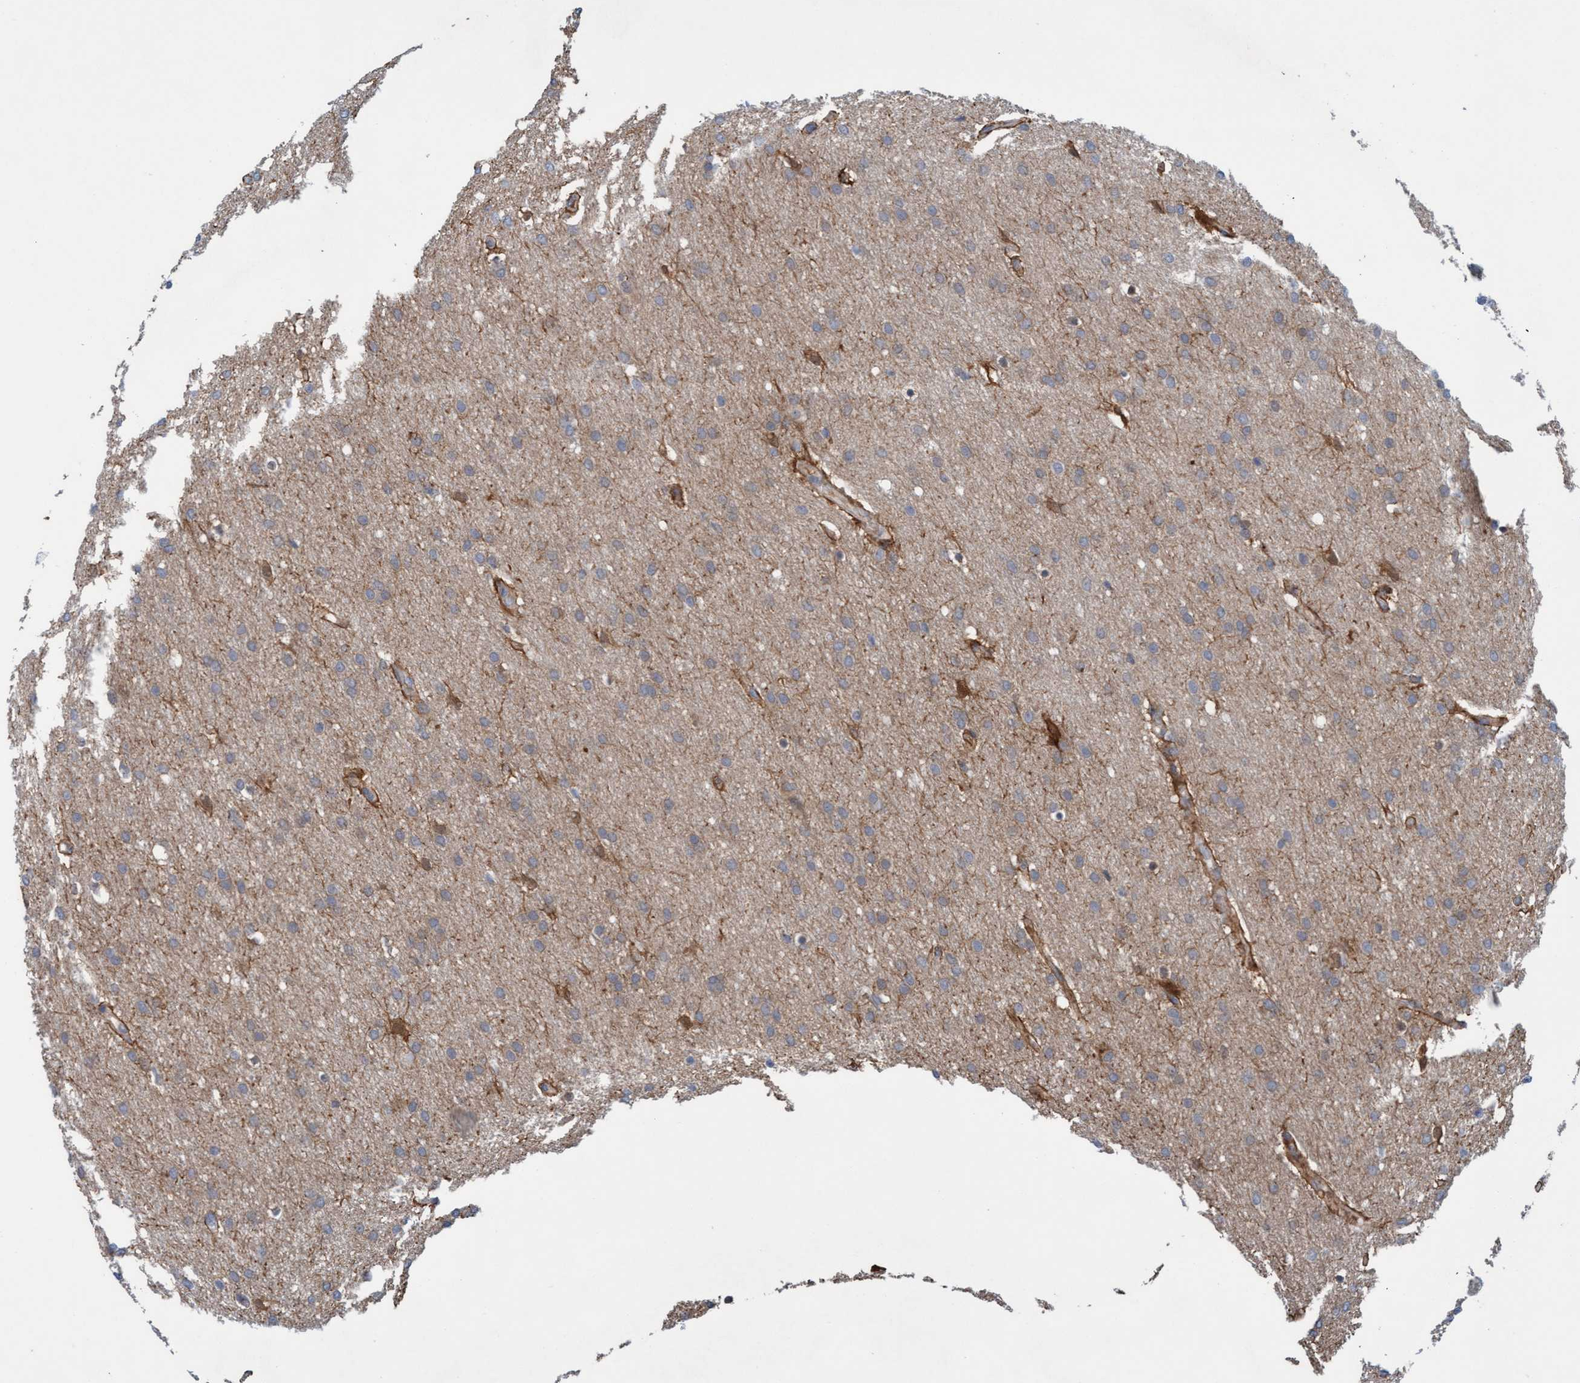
{"staining": {"intensity": "weak", "quantity": "<25%", "location": "cytoplasmic/membranous"}, "tissue": "glioma", "cell_type": "Tumor cells", "image_type": "cancer", "snomed": [{"axis": "morphology", "description": "Glioma, malignant, Low grade"}, {"axis": "topography", "description": "Brain"}], "caption": "Tumor cells are negative for brown protein staining in low-grade glioma (malignant). (DAB (3,3'-diaminobenzidine) immunohistochemistry (IHC), high magnification).", "gene": "KLHL25", "patient": {"sex": "female", "age": 37}}